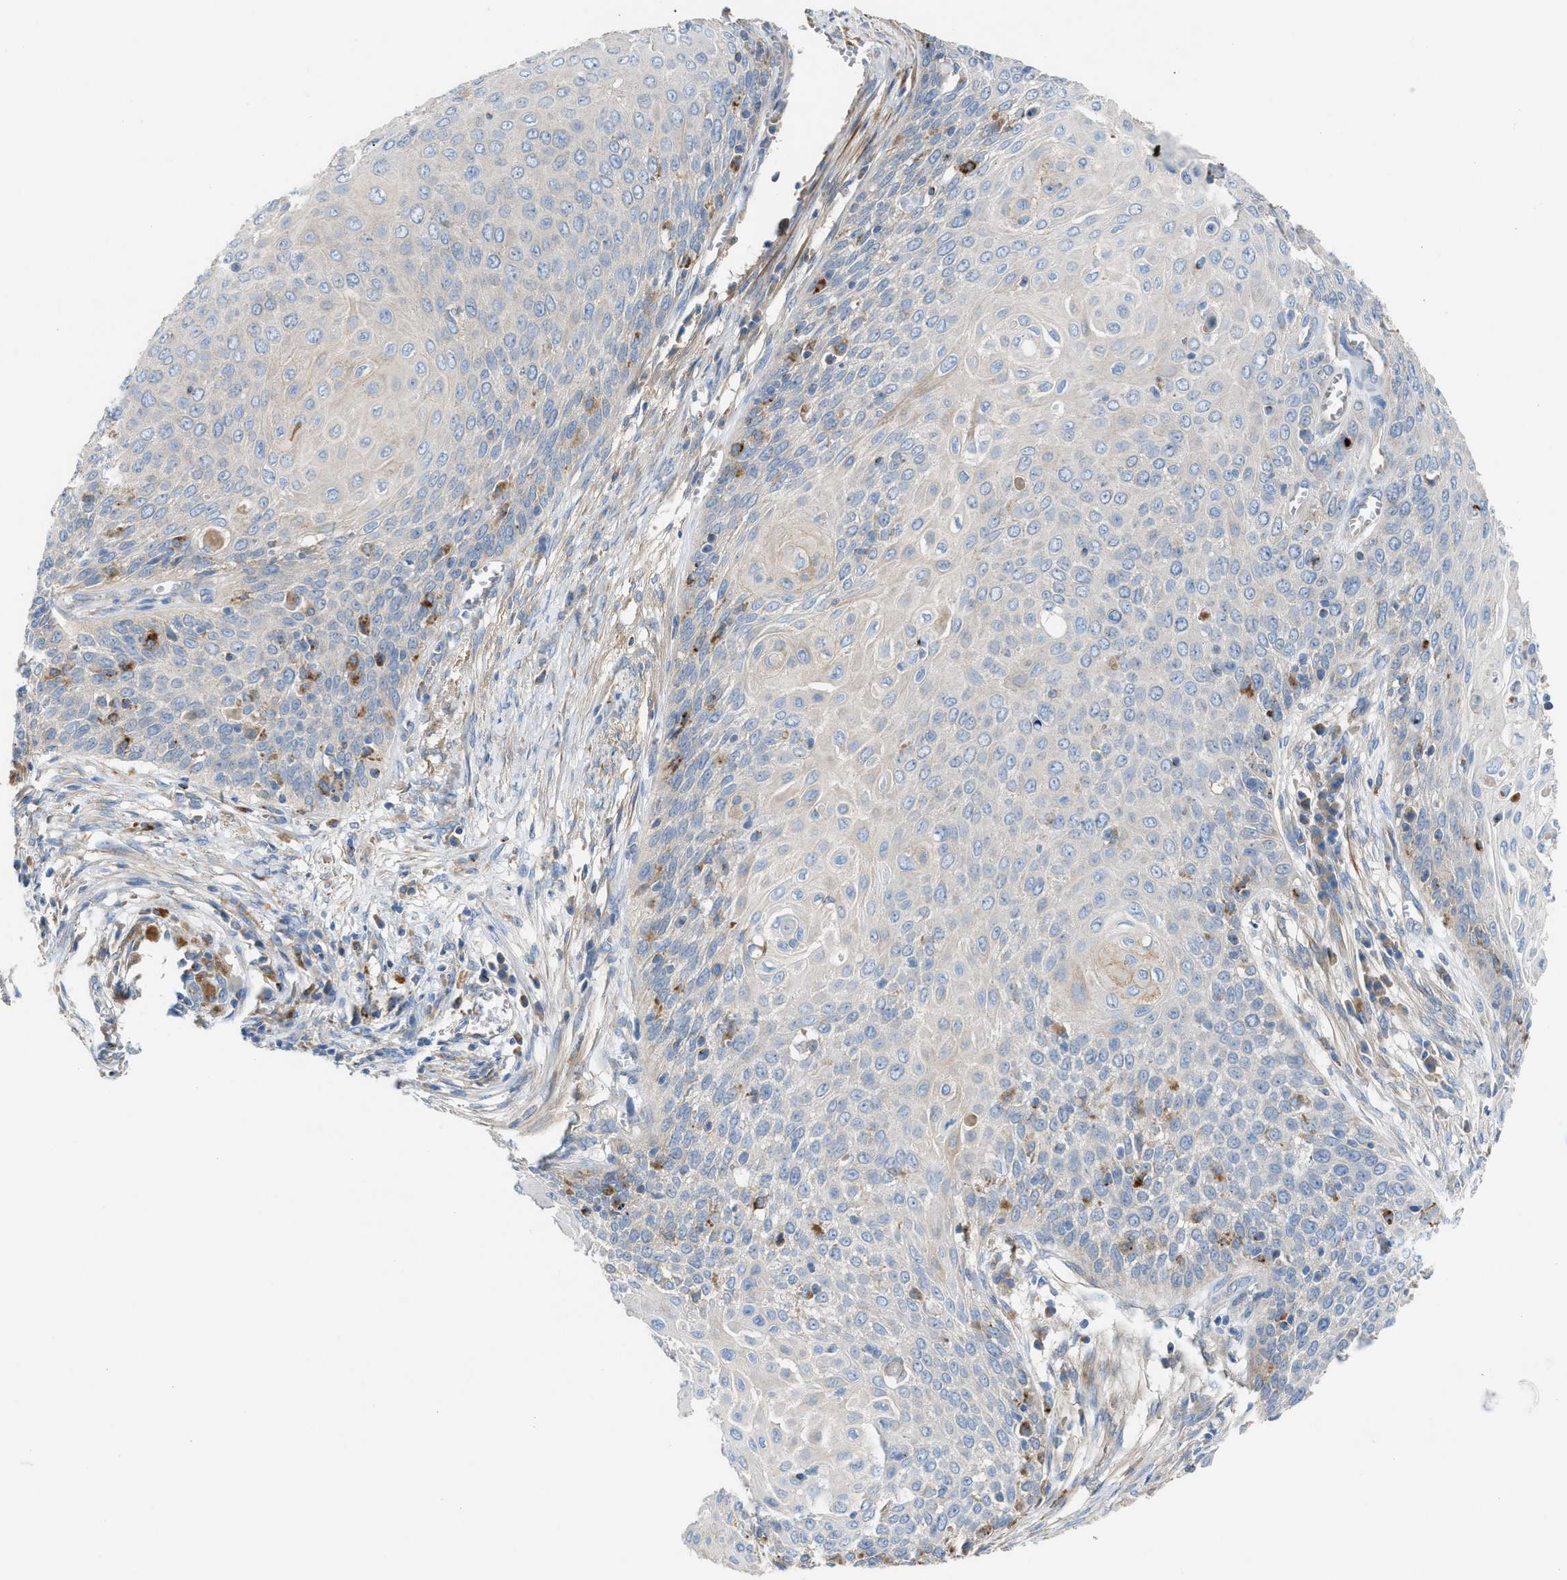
{"staining": {"intensity": "negative", "quantity": "none", "location": "none"}, "tissue": "cervical cancer", "cell_type": "Tumor cells", "image_type": "cancer", "snomed": [{"axis": "morphology", "description": "Squamous cell carcinoma, NOS"}, {"axis": "topography", "description": "Cervix"}], "caption": "IHC of cervical cancer (squamous cell carcinoma) reveals no staining in tumor cells. (DAB immunohistochemistry (IHC), high magnification).", "gene": "AOAH", "patient": {"sex": "female", "age": 39}}